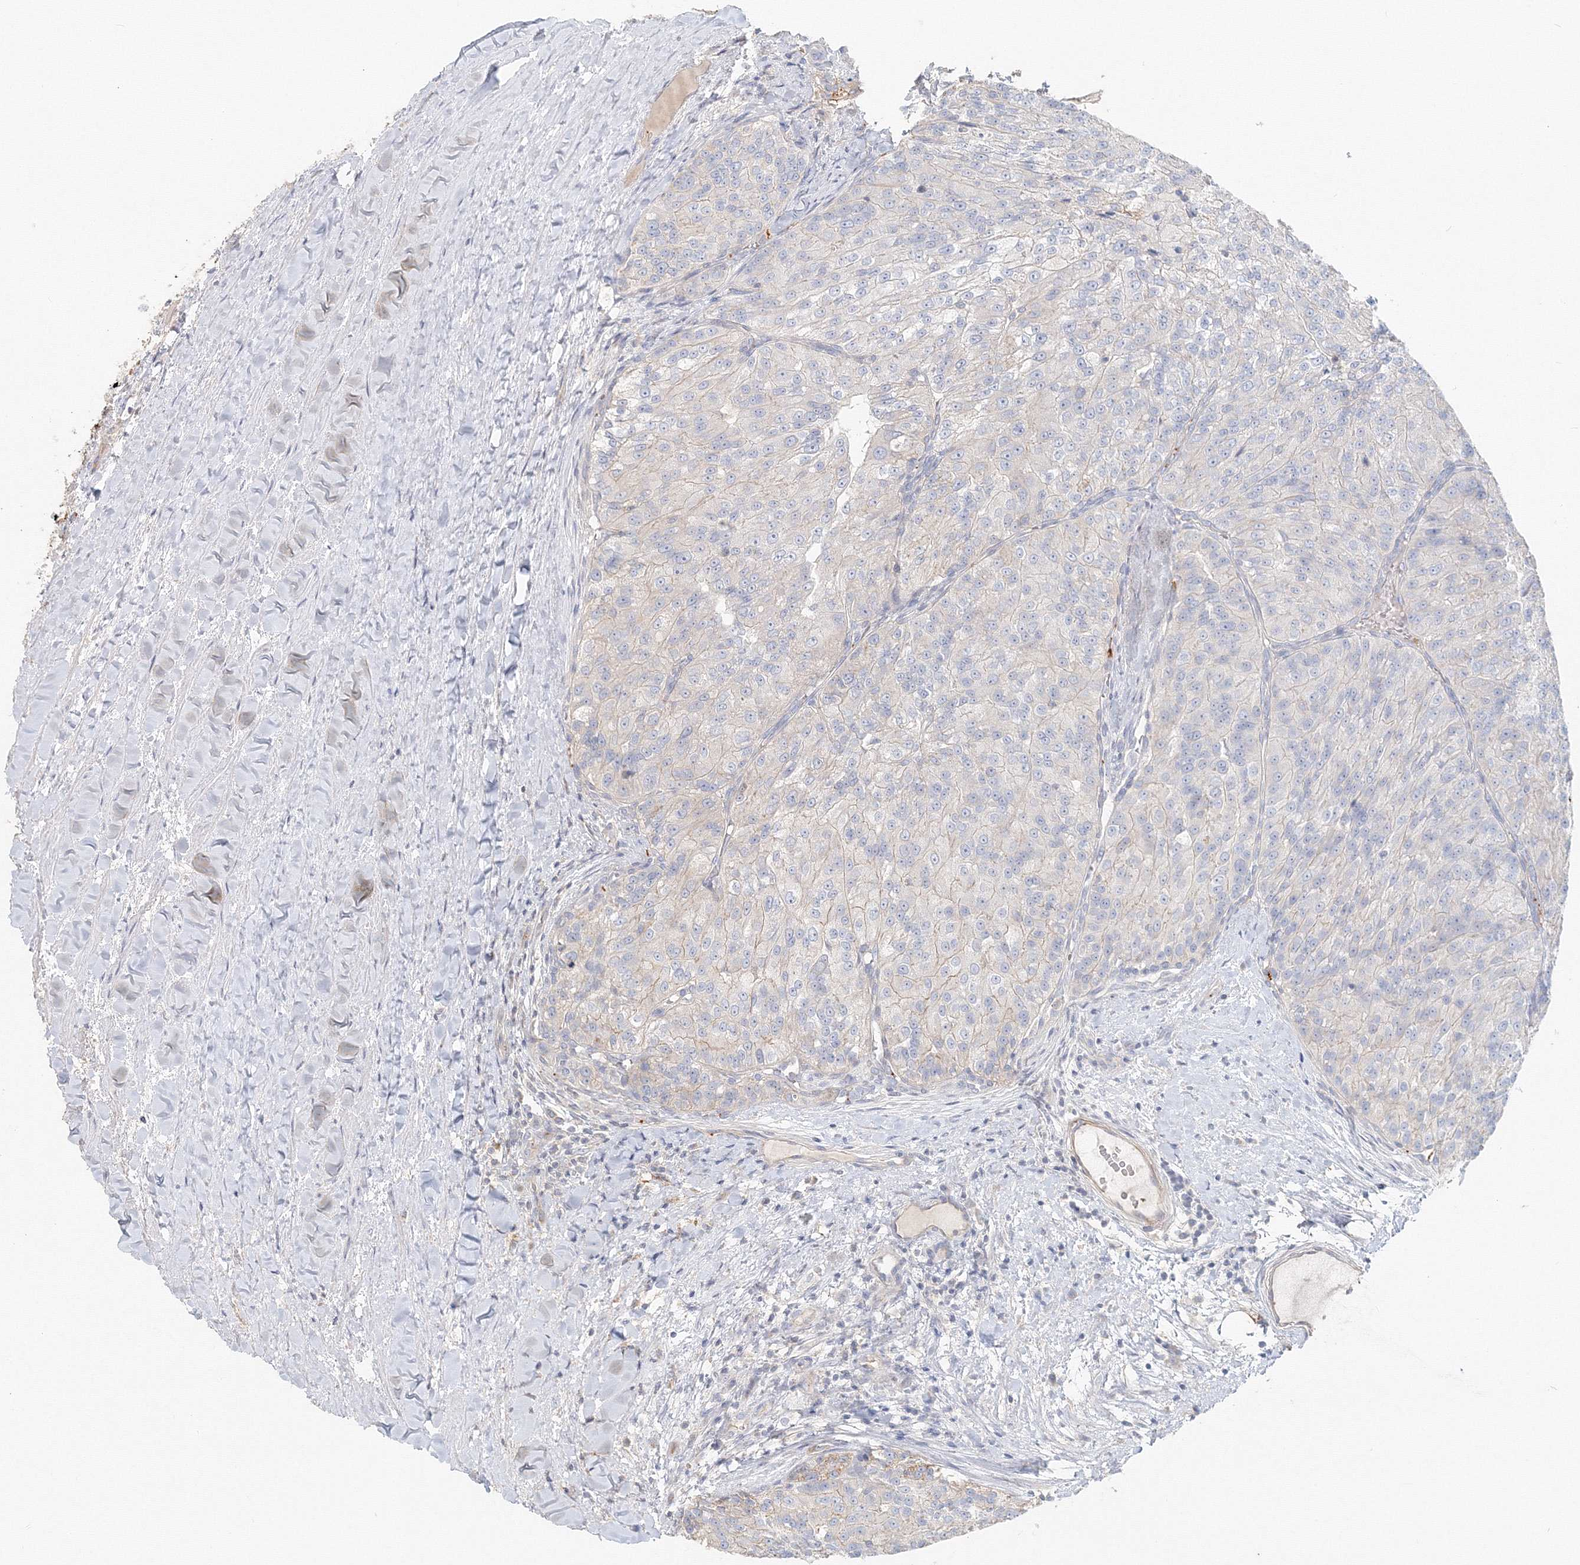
{"staining": {"intensity": "negative", "quantity": "none", "location": "none"}, "tissue": "renal cancer", "cell_type": "Tumor cells", "image_type": "cancer", "snomed": [{"axis": "morphology", "description": "Adenocarcinoma, NOS"}, {"axis": "topography", "description": "Kidney"}], "caption": "IHC of human adenocarcinoma (renal) shows no expression in tumor cells. (Immunohistochemistry (ihc), brightfield microscopy, high magnification).", "gene": "MMRN1", "patient": {"sex": "female", "age": 63}}